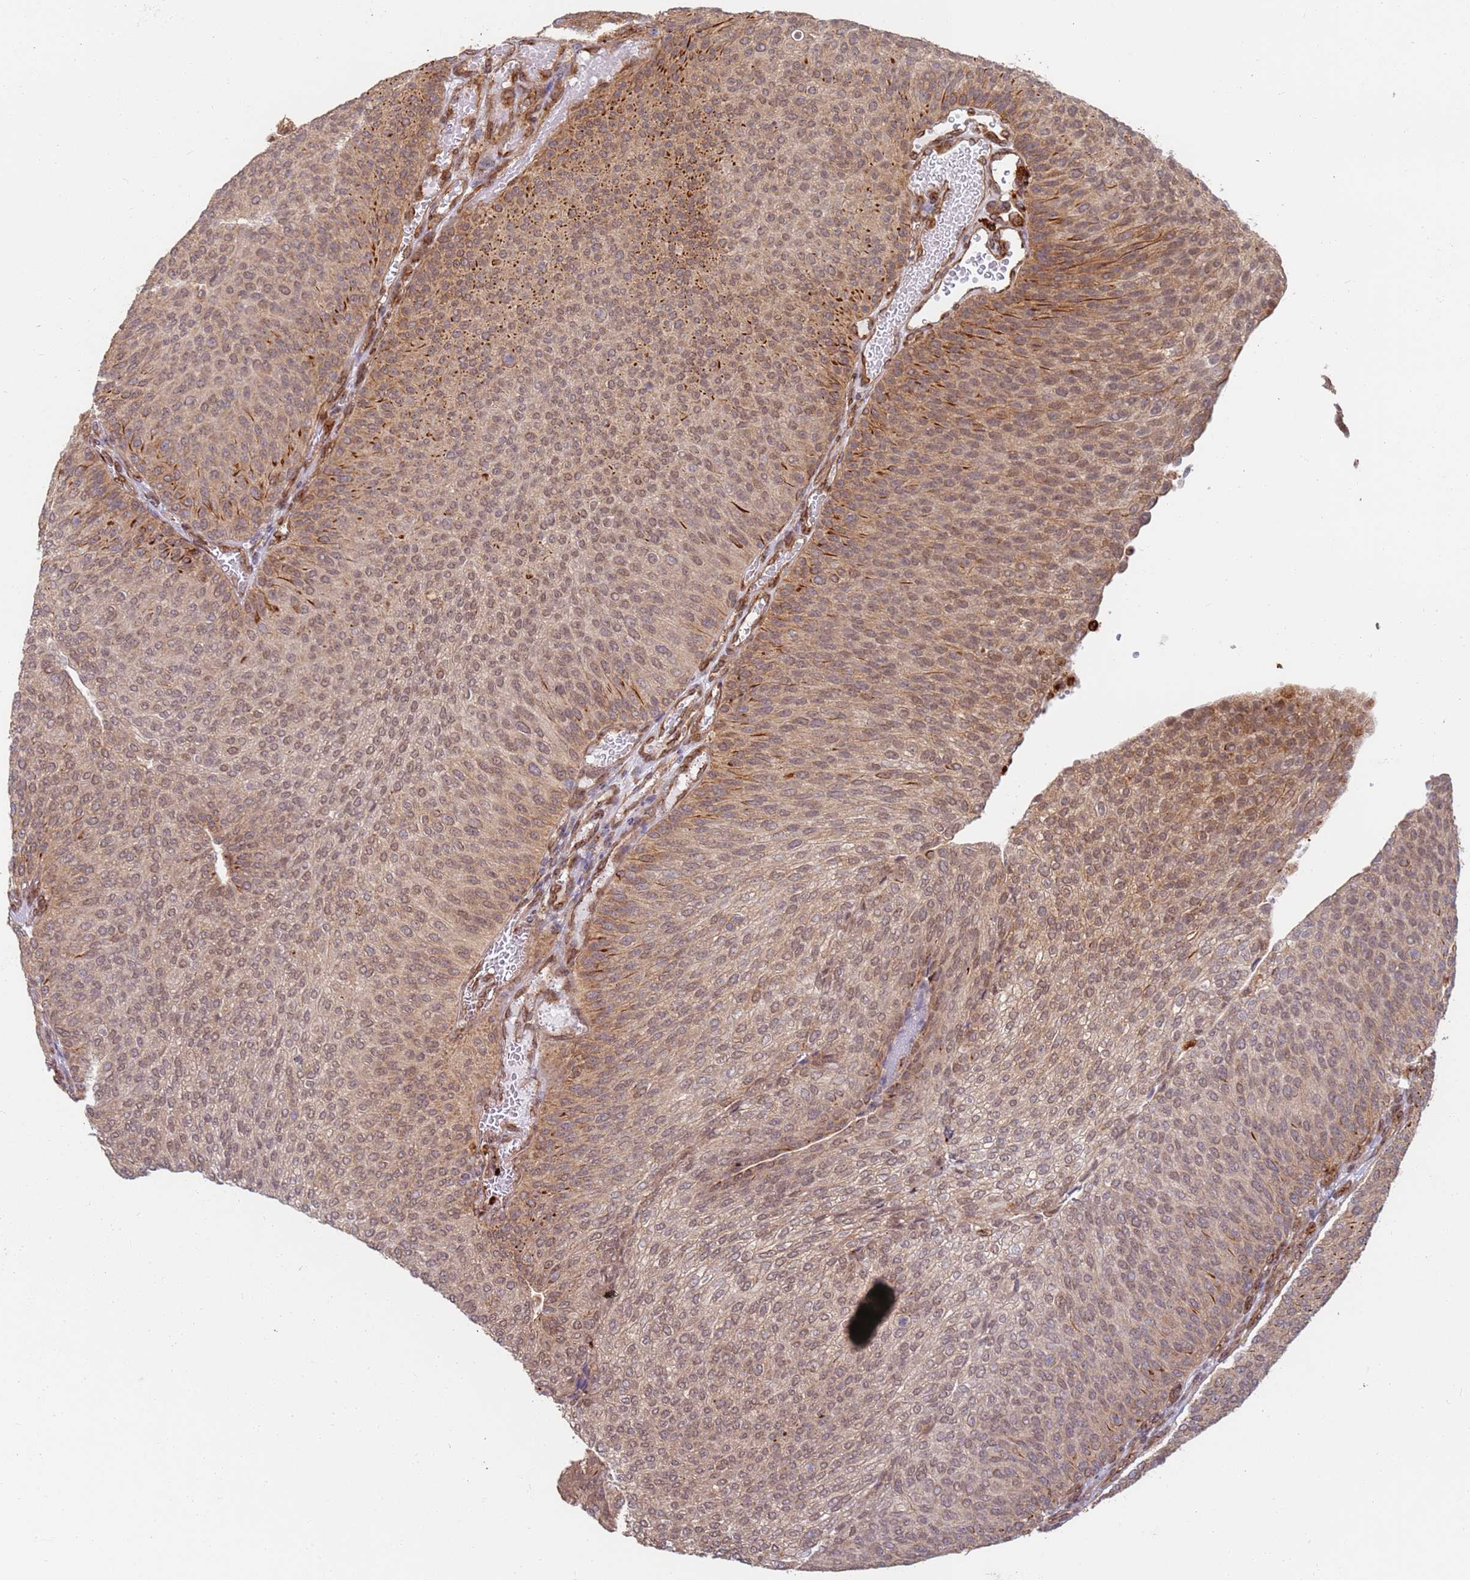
{"staining": {"intensity": "moderate", "quantity": "25%-75%", "location": "cytoplasmic/membranous,nuclear"}, "tissue": "urothelial cancer", "cell_type": "Tumor cells", "image_type": "cancer", "snomed": [{"axis": "morphology", "description": "Urothelial carcinoma, High grade"}, {"axis": "topography", "description": "Urinary bladder"}], "caption": "A high-resolution micrograph shows immunohistochemistry (IHC) staining of urothelial cancer, which demonstrates moderate cytoplasmic/membranous and nuclear expression in approximately 25%-75% of tumor cells. (DAB (3,3'-diaminobenzidine) IHC with brightfield microscopy, high magnification).", "gene": "CEP170", "patient": {"sex": "female", "age": 79}}